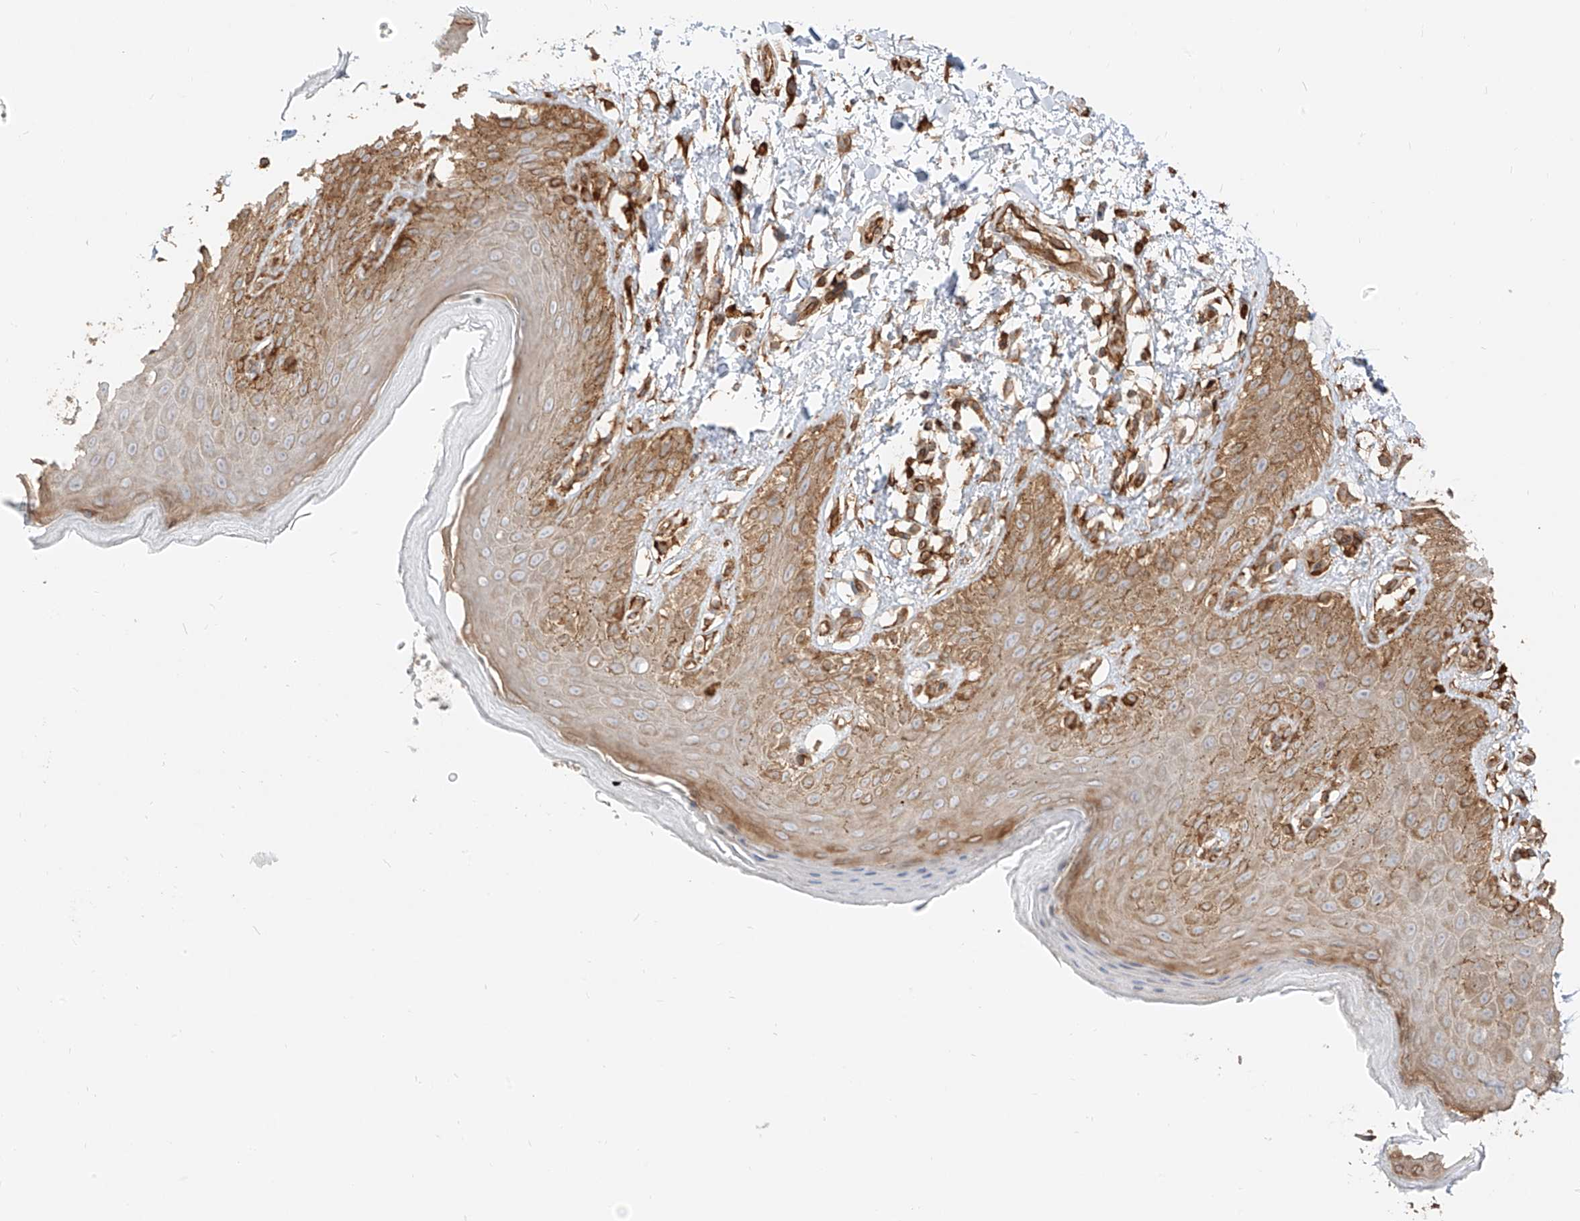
{"staining": {"intensity": "moderate", "quantity": ">75%", "location": "cytoplasmic/membranous"}, "tissue": "skin", "cell_type": "Epidermal cells", "image_type": "normal", "snomed": [{"axis": "morphology", "description": "Normal tissue, NOS"}, {"axis": "topography", "description": "Anal"}], "caption": "Immunohistochemical staining of normal skin displays medium levels of moderate cytoplasmic/membranous staining in about >75% of epidermal cells. (DAB (3,3'-diaminobenzidine) = brown stain, brightfield microscopy at high magnification).", "gene": "SNX9", "patient": {"sex": "male", "age": 44}}